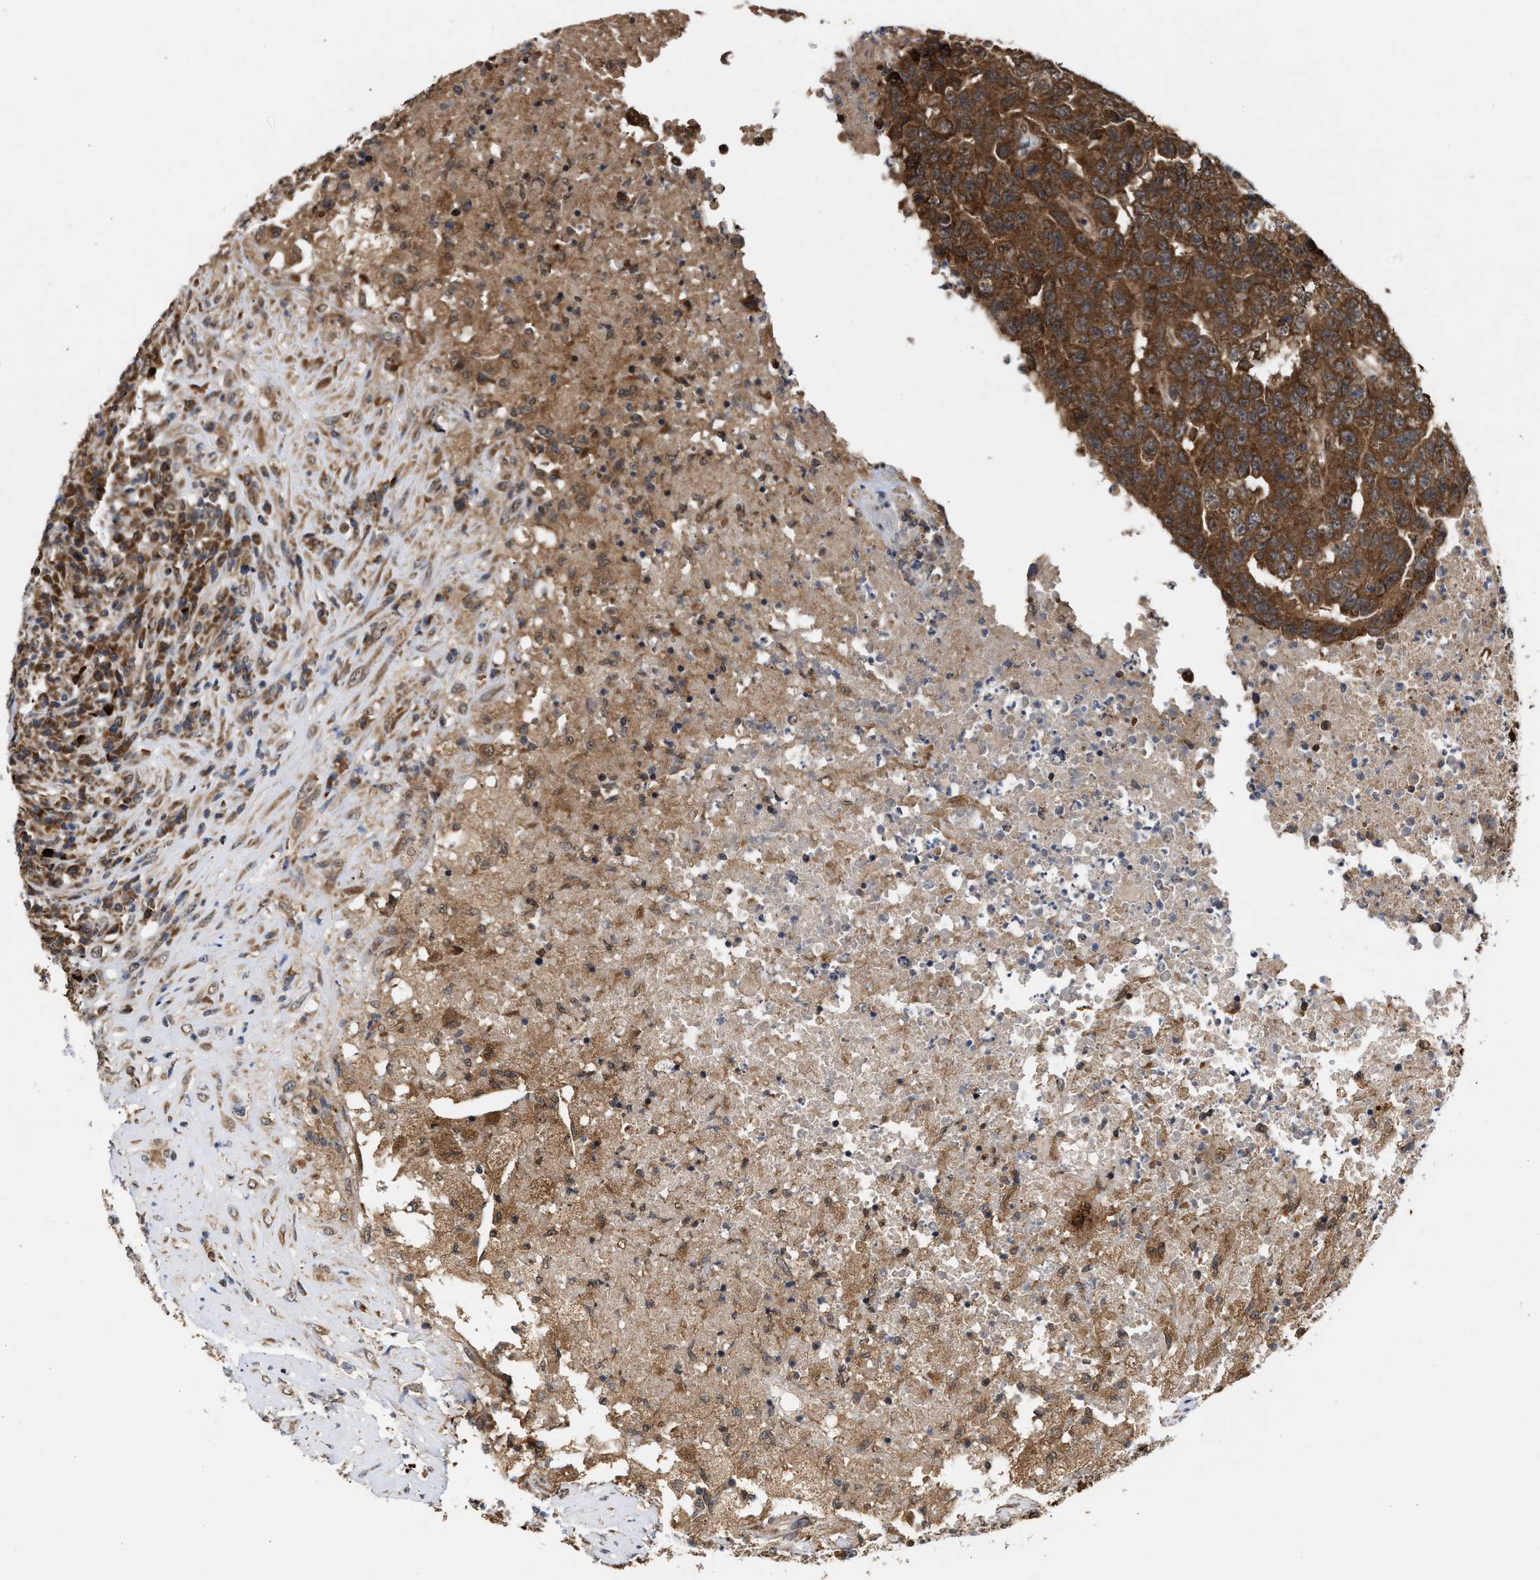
{"staining": {"intensity": "moderate", "quantity": ">75%", "location": "cytoplasmic/membranous"}, "tissue": "testis cancer", "cell_type": "Tumor cells", "image_type": "cancer", "snomed": [{"axis": "morphology", "description": "Necrosis, NOS"}, {"axis": "morphology", "description": "Carcinoma, Embryonal, NOS"}, {"axis": "topography", "description": "Testis"}], "caption": "About >75% of tumor cells in testis cancer (embryonal carcinoma) reveal moderate cytoplasmic/membranous protein positivity as visualized by brown immunohistochemical staining.", "gene": "CFLAR", "patient": {"sex": "male", "age": 19}}